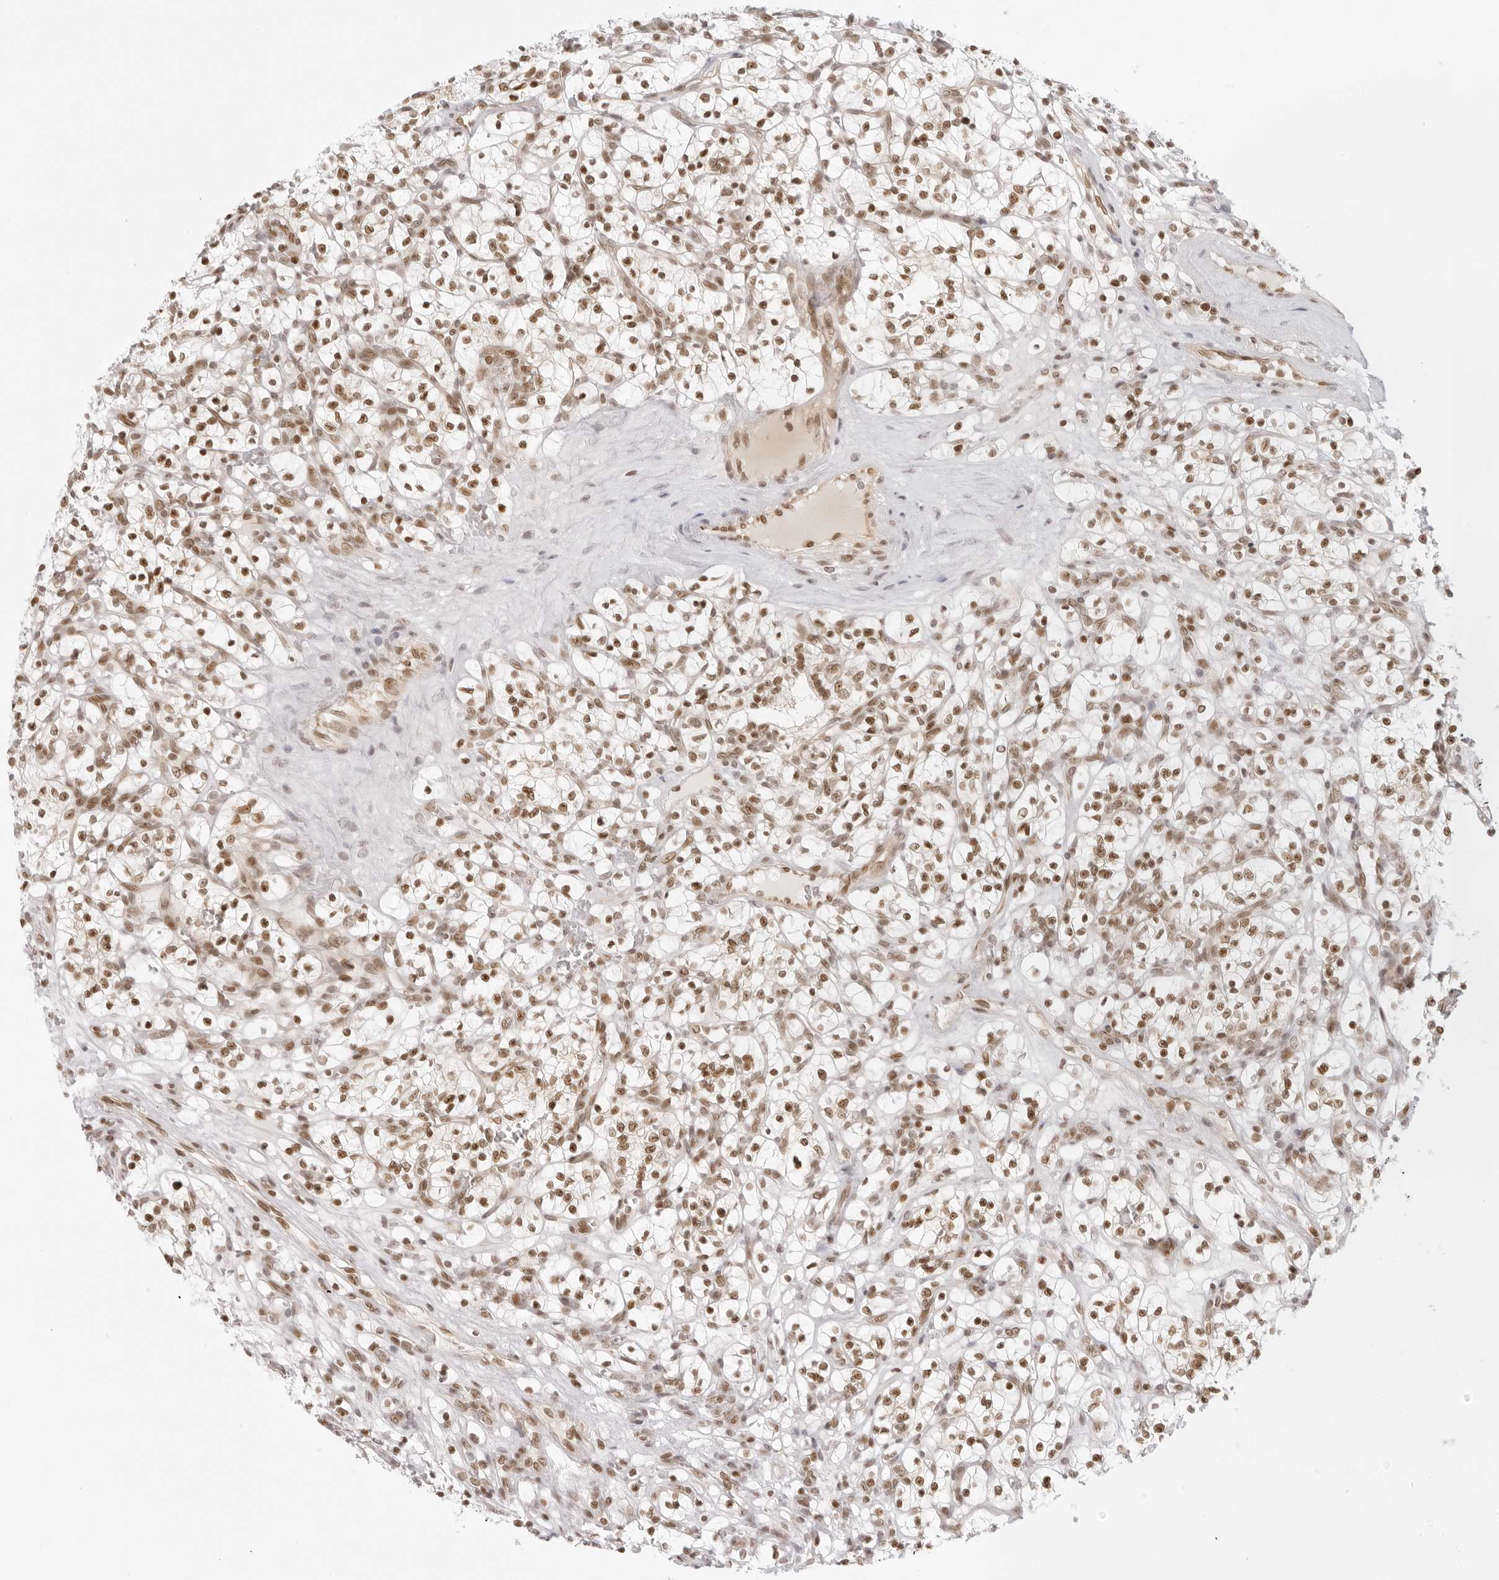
{"staining": {"intensity": "moderate", "quantity": ">75%", "location": "nuclear"}, "tissue": "renal cancer", "cell_type": "Tumor cells", "image_type": "cancer", "snomed": [{"axis": "morphology", "description": "Adenocarcinoma, NOS"}, {"axis": "topography", "description": "Kidney"}], "caption": "High-power microscopy captured an IHC image of renal cancer, revealing moderate nuclear staining in approximately >75% of tumor cells.", "gene": "RCC1", "patient": {"sex": "female", "age": 57}}